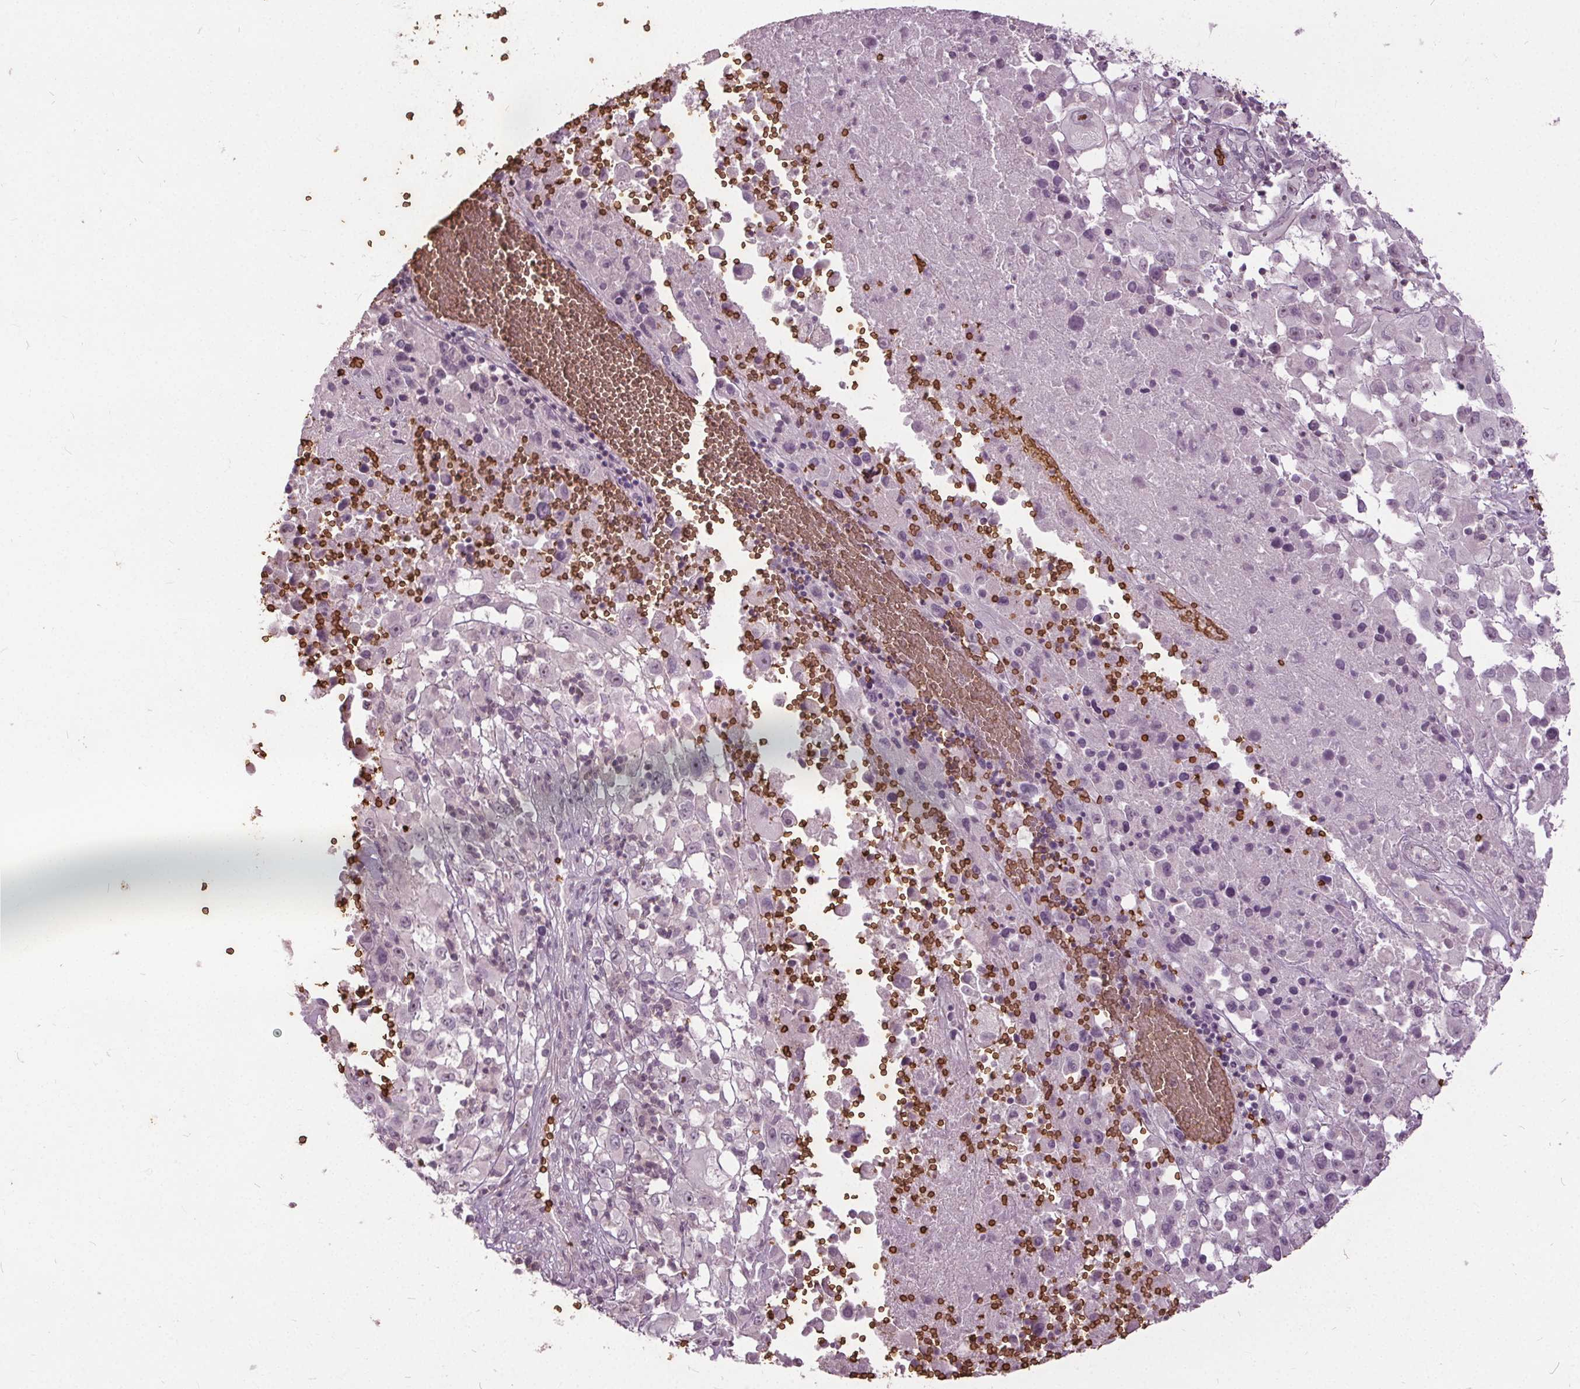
{"staining": {"intensity": "negative", "quantity": "none", "location": "none"}, "tissue": "melanoma", "cell_type": "Tumor cells", "image_type": "cancer", "snomed": [{"axis": "morphology", "description": "Malignant melanoma, Metastatic site"}, {"axis": "topography", "description": "Soft tissue"}], "caption": "This image is of malignant melanoma (metastatic site) stained with immunohistochemistry to label a protein in brown with the nuclei are counter-stained blue. There is no staining in tumor cells.", "gene": "SLC4A1", "patient": {"sex": "male", "age": 50}}